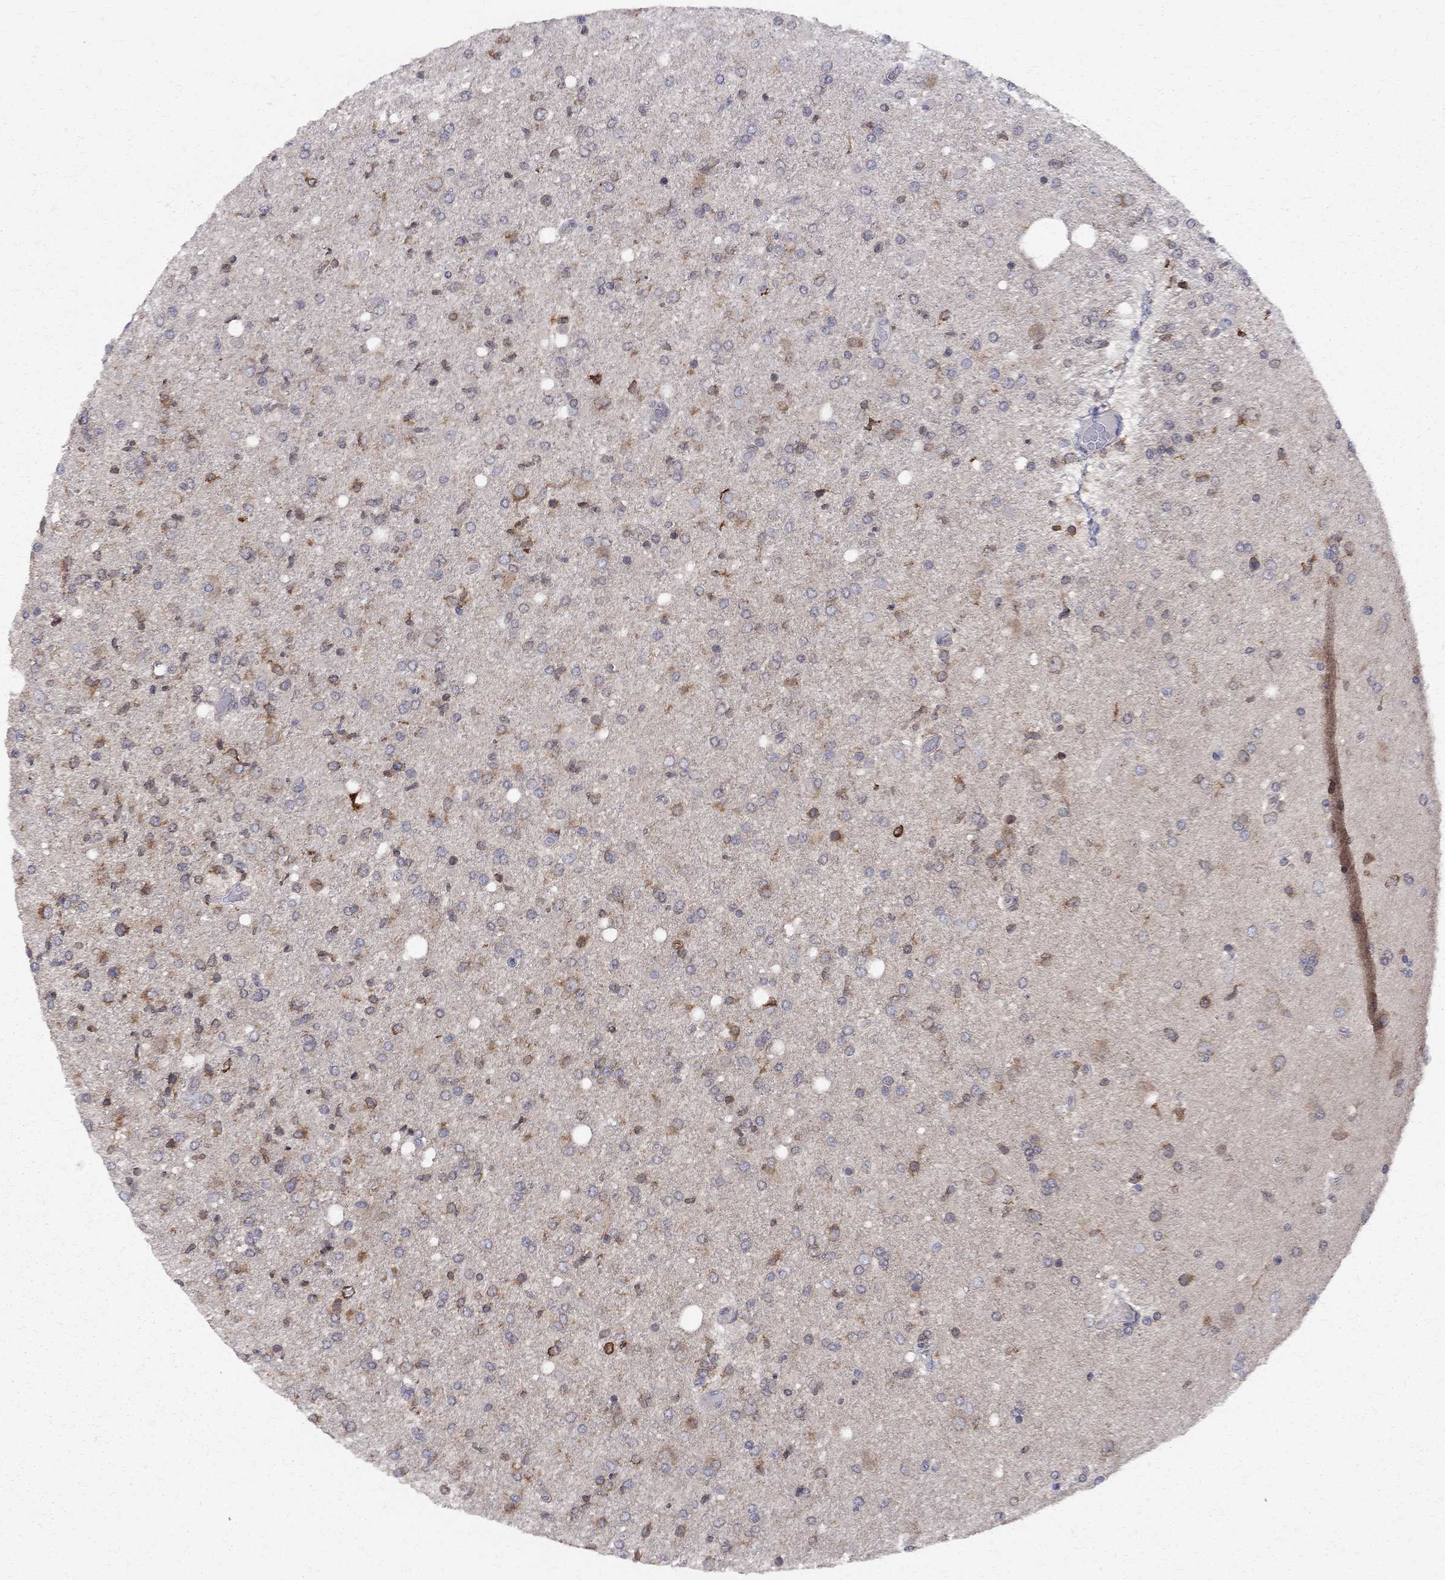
{"staining": {"intensity": "strong", "quantity": "25%-75%", "location": "cytoplasmic/membranous"}, "tissue": "glioma", "cell_type": "Tumor cells", "image_type": "cancer", "snomed": [{"axis": "morphology", "description": "Glioma, malignant, High grade"}, {"axis": "topography", "description": "Cerebral cortex"}], "caption": "The photomicrograph shows immunohistochemical staining of glioma. There is strong cytoplasmic/membranous staining is identified in approximately 25%-75% of tumor cells. The staining was performed using DAB (3,3'-diaminobenzidine), with brown indicating positive protein expression. Nuclei are stained blue with hematoxylin.", "gene": "CNOT11", "patient": {"sex": "male", "age": 70}}